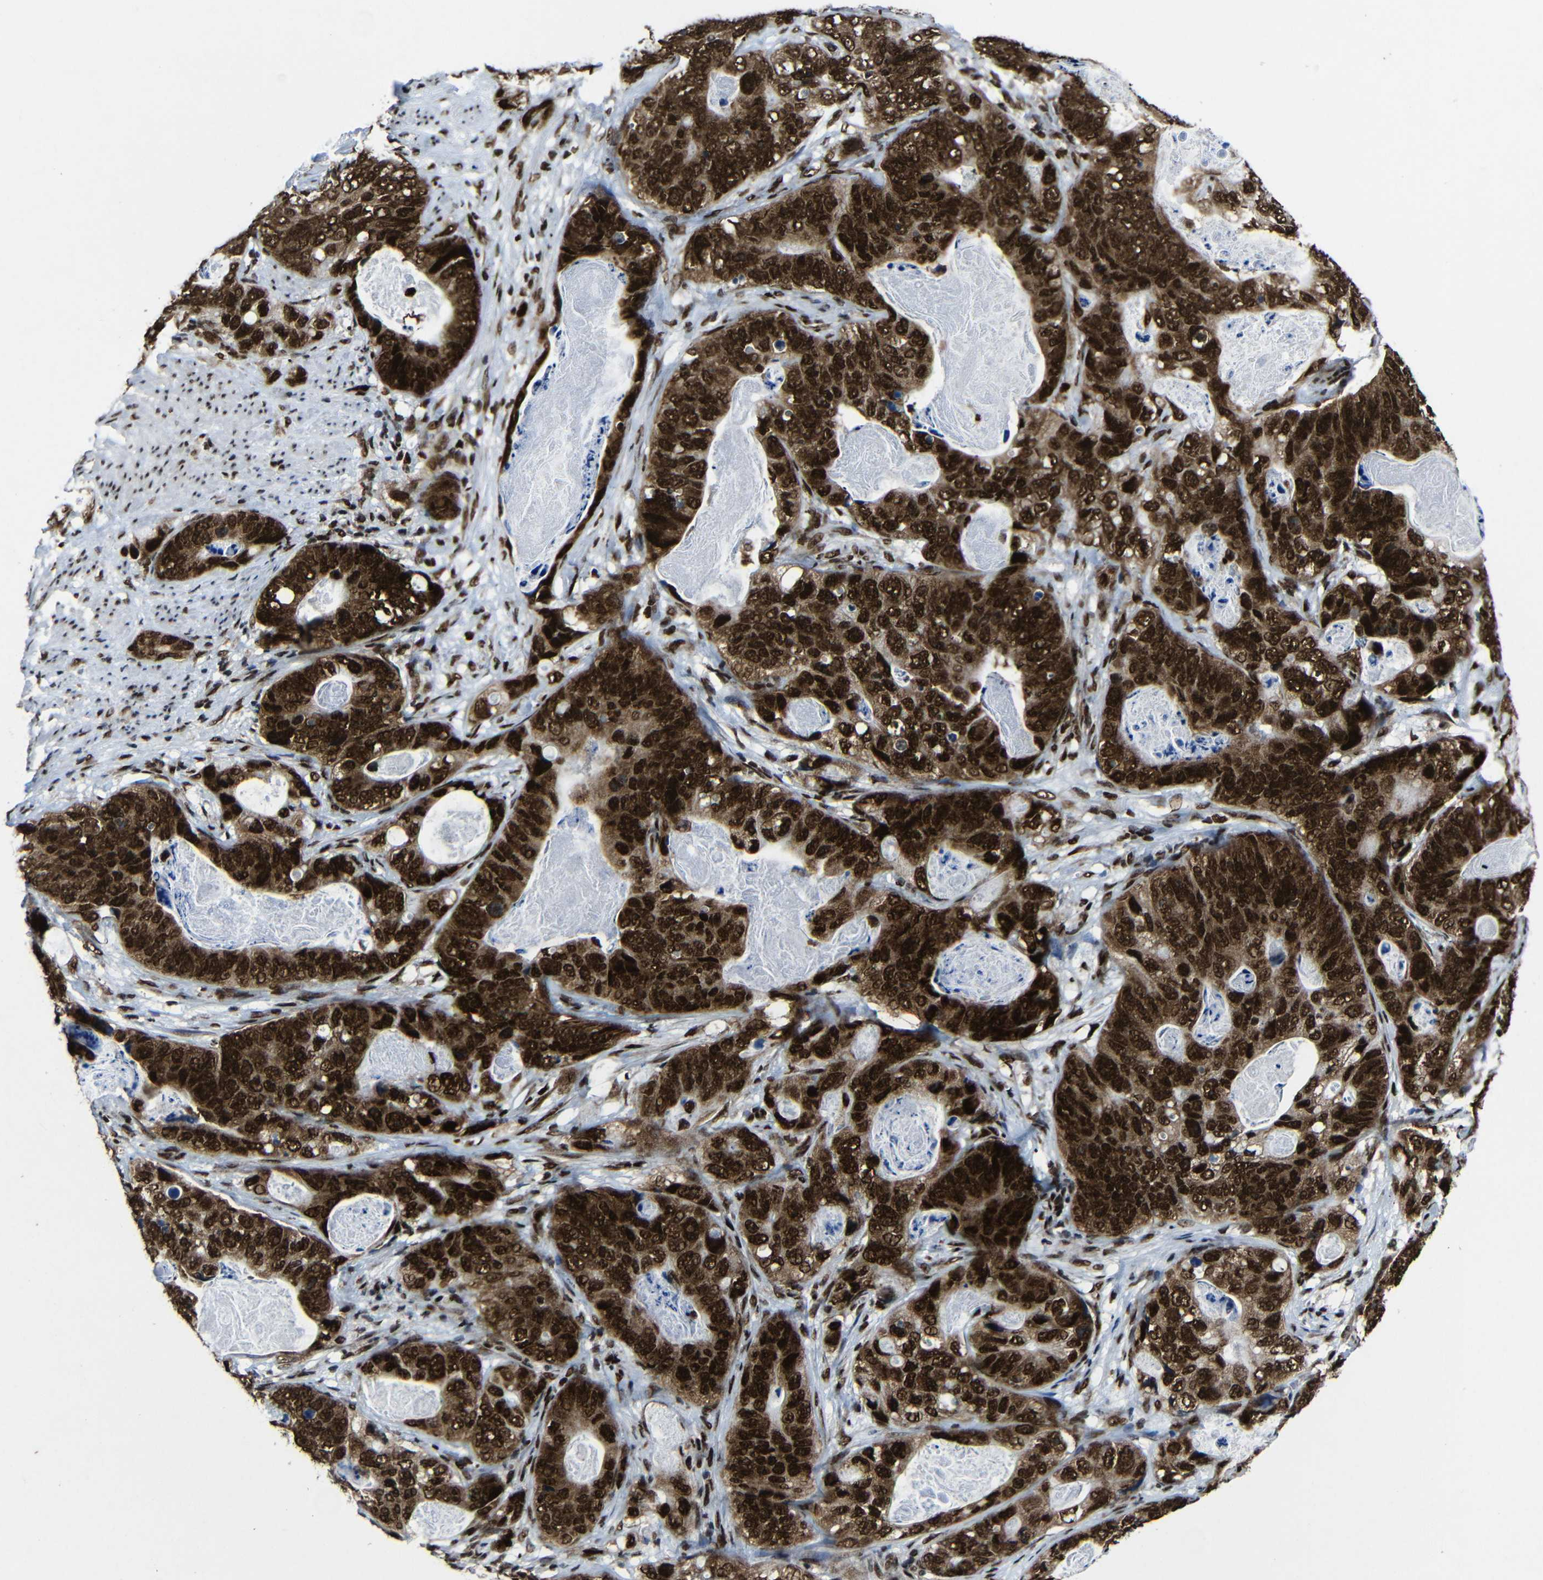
{"staining": {"intensity": "strong", "quantity": ">75%", "location": "cytoplasmic/membranous,nuclear"}, "tissue": "stomach cancer", "cell_type": "Tumor cells", "image_type": "cancer", "snomed": [{"axis": "morphology", "description": "Adenocarcinoma, NOS"}, {"axis": "topography", "description": "Stomach"}], "caption": "Immunohistochemical staining of human stomach cancer (adenocarcinoma) displays high levels of strong cytoplasmic/membranous and nuclear positivity in approximately >75% of tumor cells.", "gene": "PTBP1", "patient": {"sex": "female", "age": 89}}